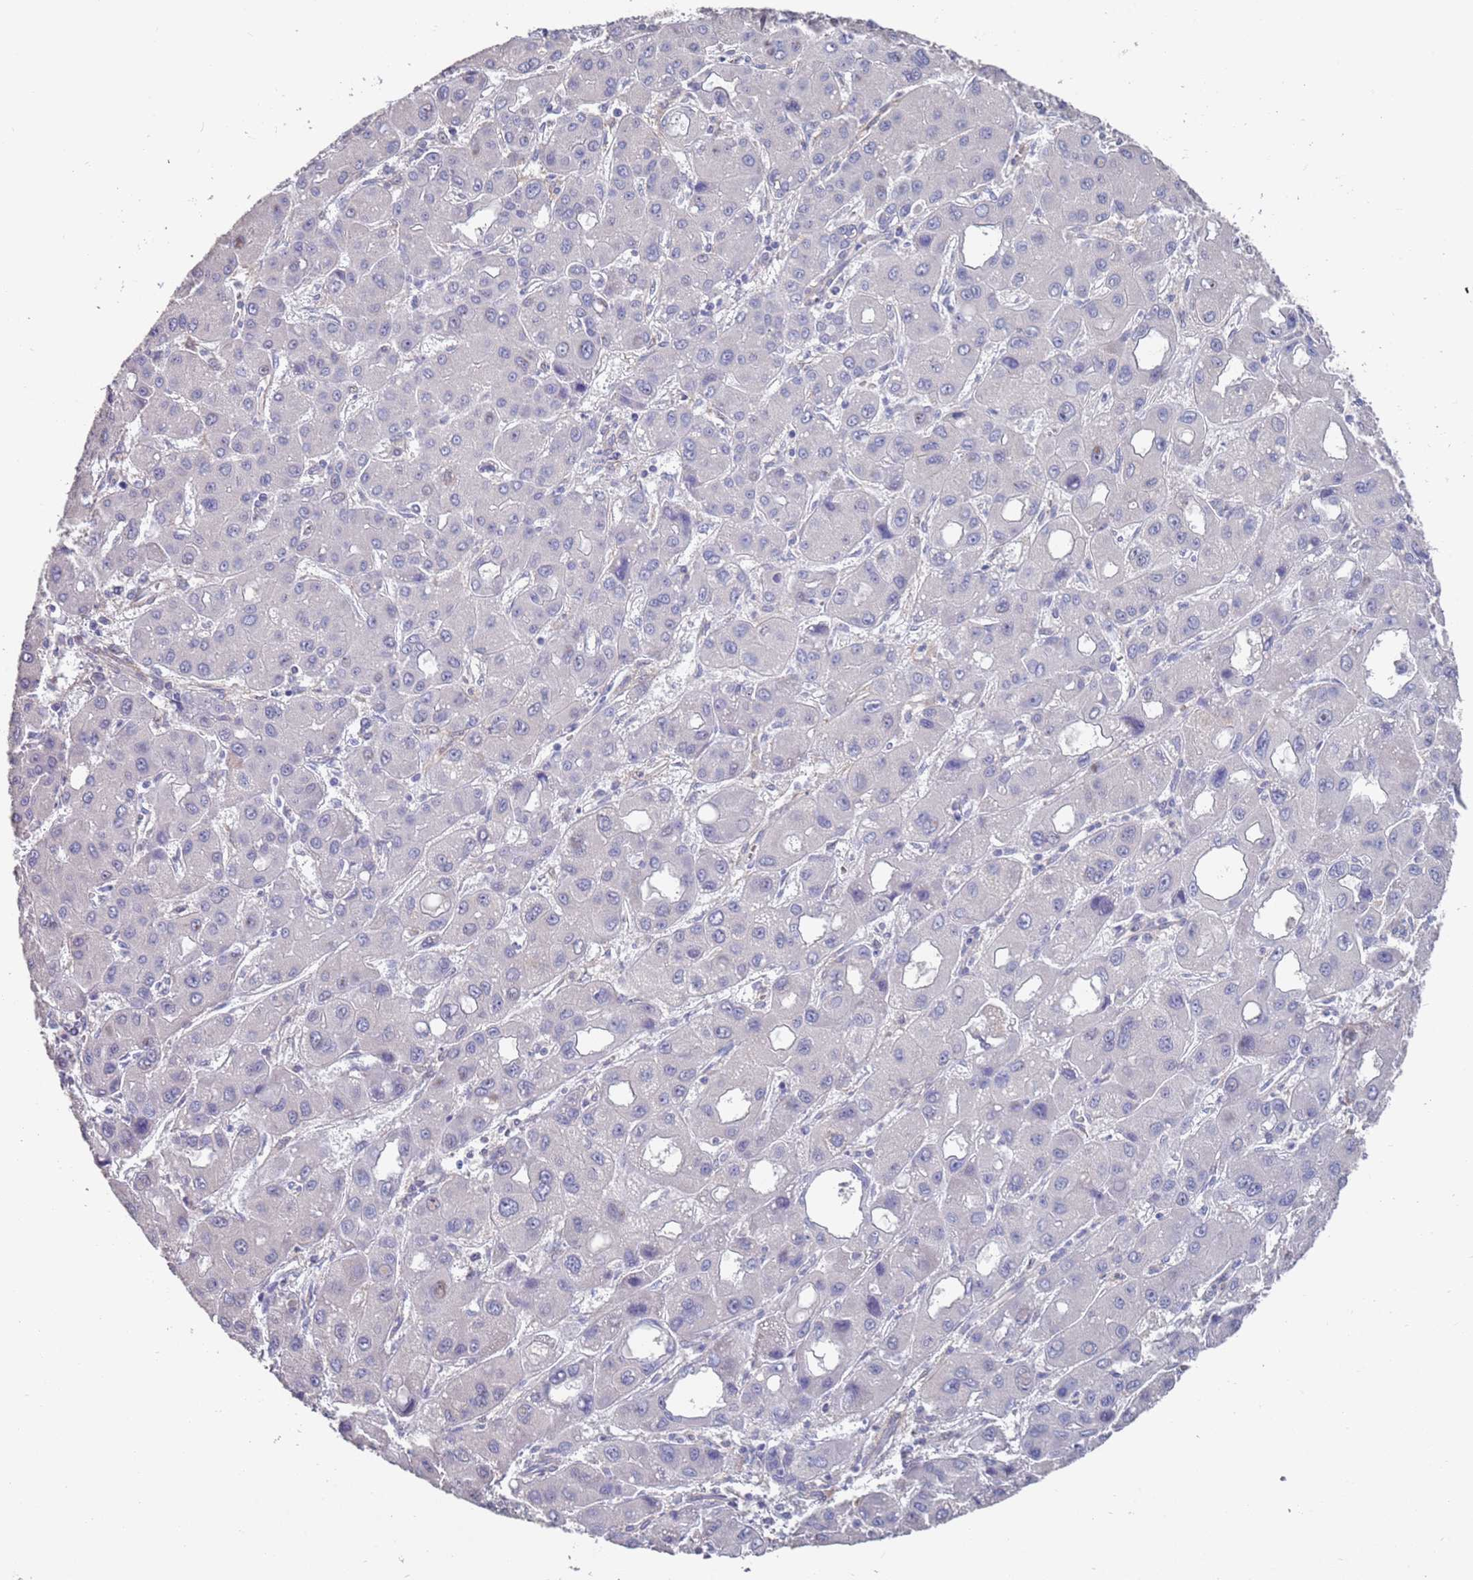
{"staining": {"intensity": "negative", "quantity": "none", "location": "none"}, "tissue": "liver cancer", "cell_type": "Tumor cells", "image_type": "cancer", "snomed": [{"axis": "morphology", "description": "Carcinoma, Hepatocellular, NOS"}, {"axis": "topography", "description": "Liver"}], "caption": "Immunohistochemistry micrograph of hepatocellular carcinoma (liver) stained for a protein (brown), which exhibits no expression in tumor cells. Brightfield microscopy of IHC stained with DAB (3,3'-diaminobenzidine) (brown) and hematoxylin (blue), captured at high magnification.", "gene": "ANK2", "patient": {"sex": "male", "age": 55}}